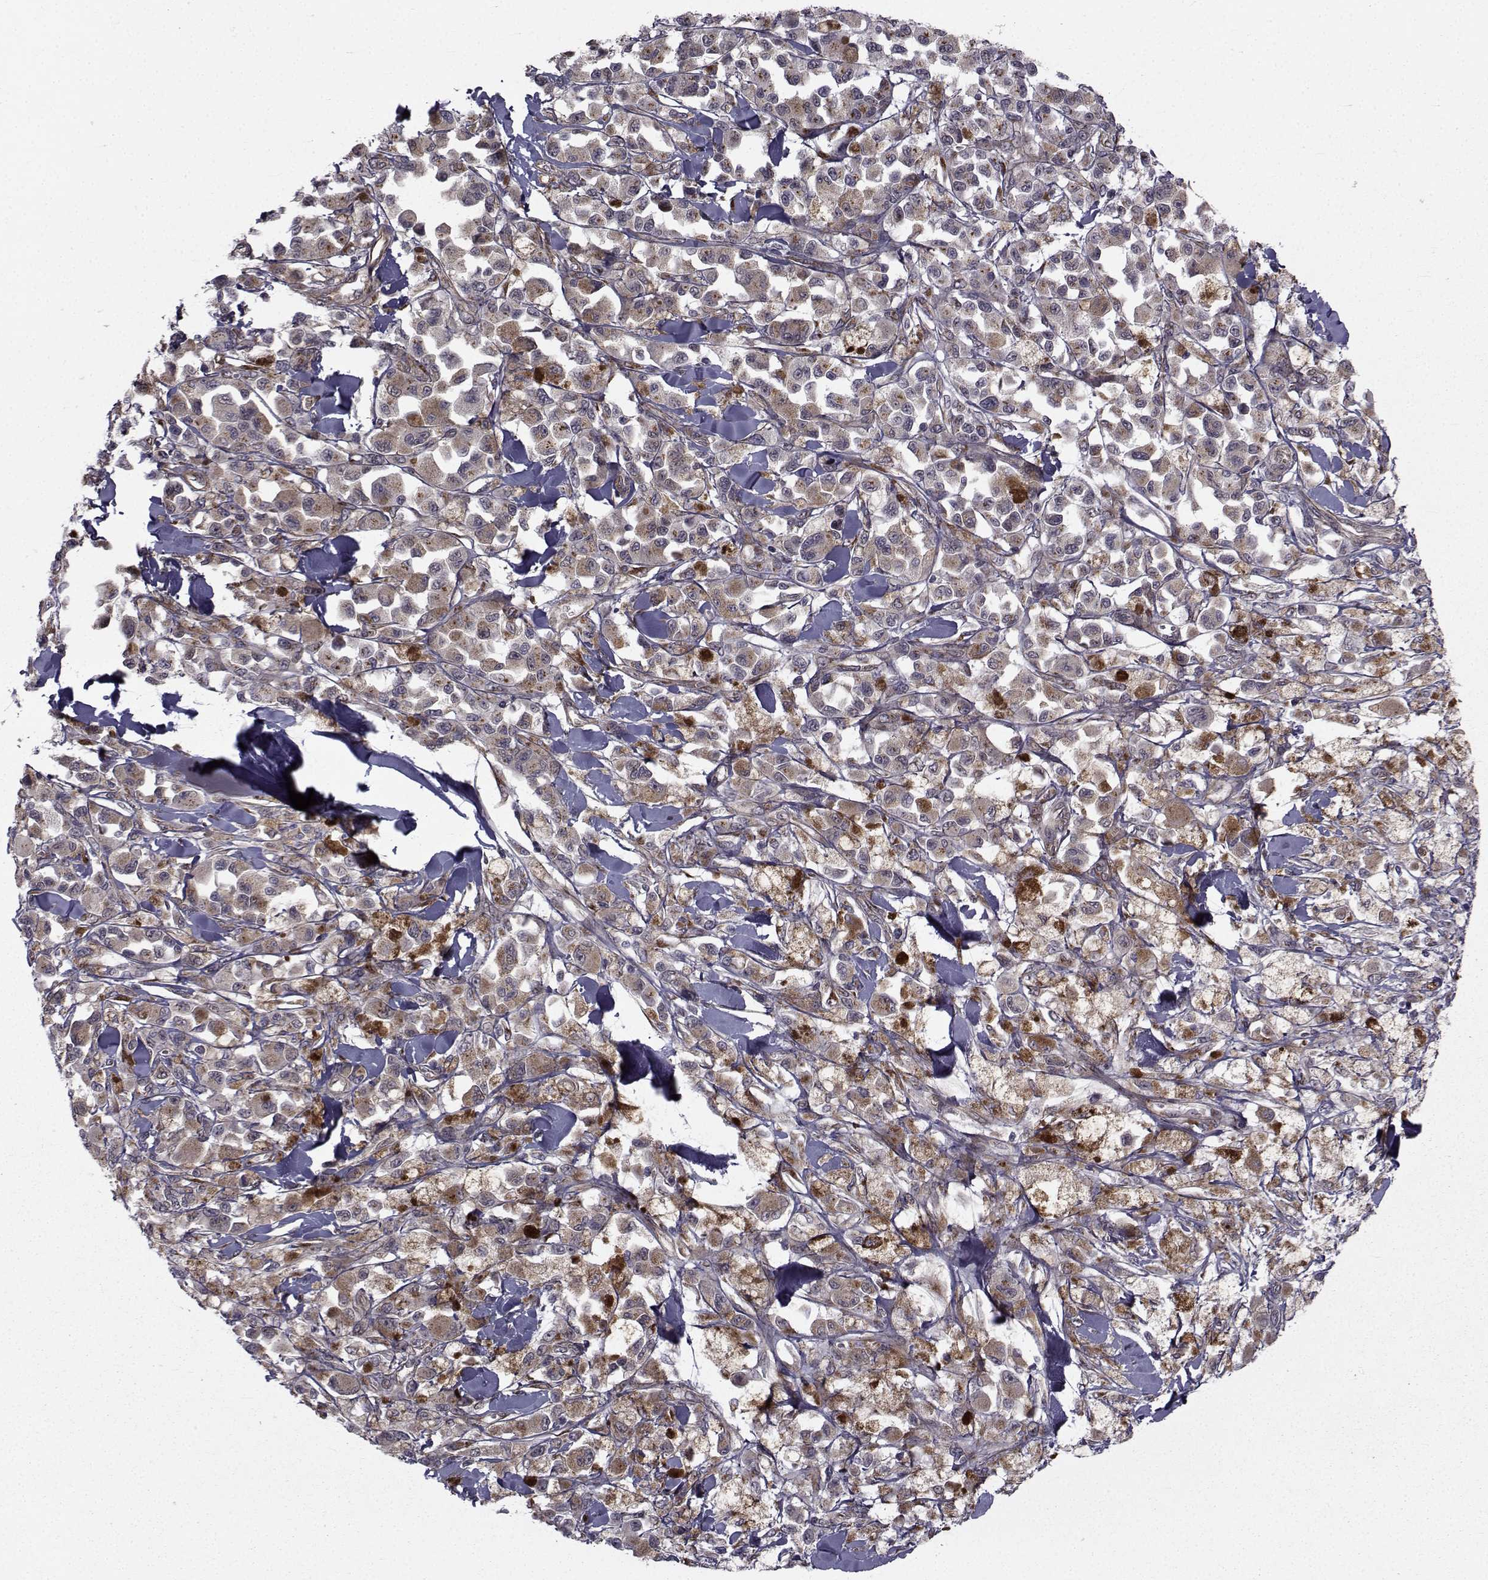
{"staining": {"intensity": "negative", "quantity": "none", "location": "none"}, "tissue": "melanoma", "cell_type": "Tumor cells", "image_type": "cancer", "snomed": [{"axis": "morphology", "description": "Malignant melanoma, NOS"}, {"axis": "topography", "description": "Skin"}], "caption": "This is a image of immunohistochemistry (IHC) staining of malignant melanoma, which shows no positivity in tumor cells. (DAB immunohistochemistry visualized using brightfield microscopy, high magnification).", "gene": "ATP6V1C2", "patient": {"sex": "female", "age": 58}}